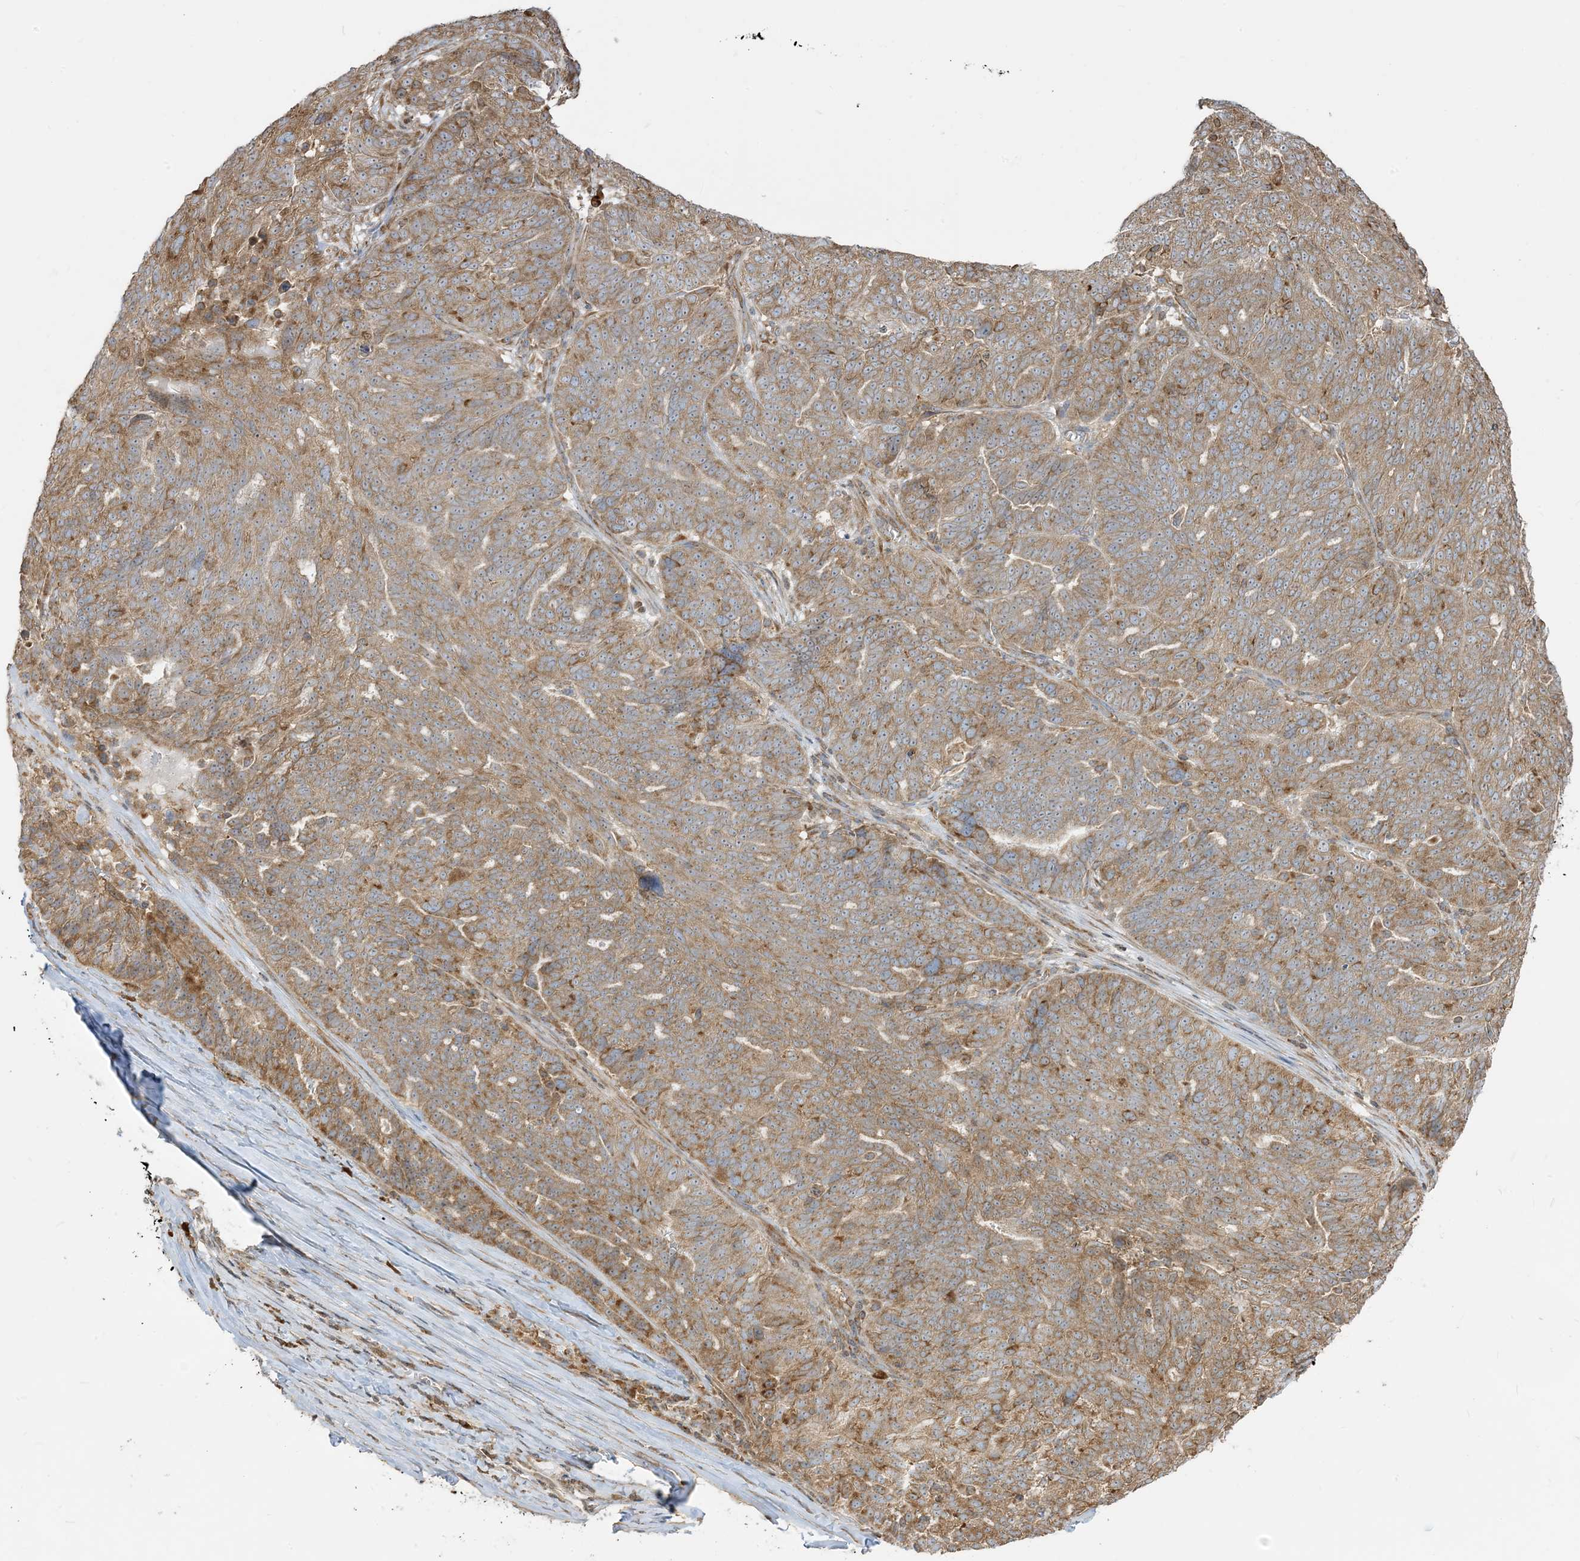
{"staining": {"intensity": "moderate", "quantity": ">75%", "location": "cytoplasmic/membranous"}, "tissue": "ovarian cancer", "cell_type": "Tumor cells", "image_type": "cancer", "snomed": [{"axis": "morphology", "description": "Cystadenocarcinoma, serous, NOS"}, {"axis": "topography", "description": "Ovary"}], "caption": "High-magnification brightfield microscopy of serous cystadenocarcinoma (ovarian) stained with DAB (3,3'-diaminobenzidine) (brown) and counterstained with hematoxylin (blue). tumor cells exhibit moderate cytoplasmic/membranous expression is seen in approximately>75% of cells.", "gene": "SRP72", "patient": {"sex": "female", "age": 59}}